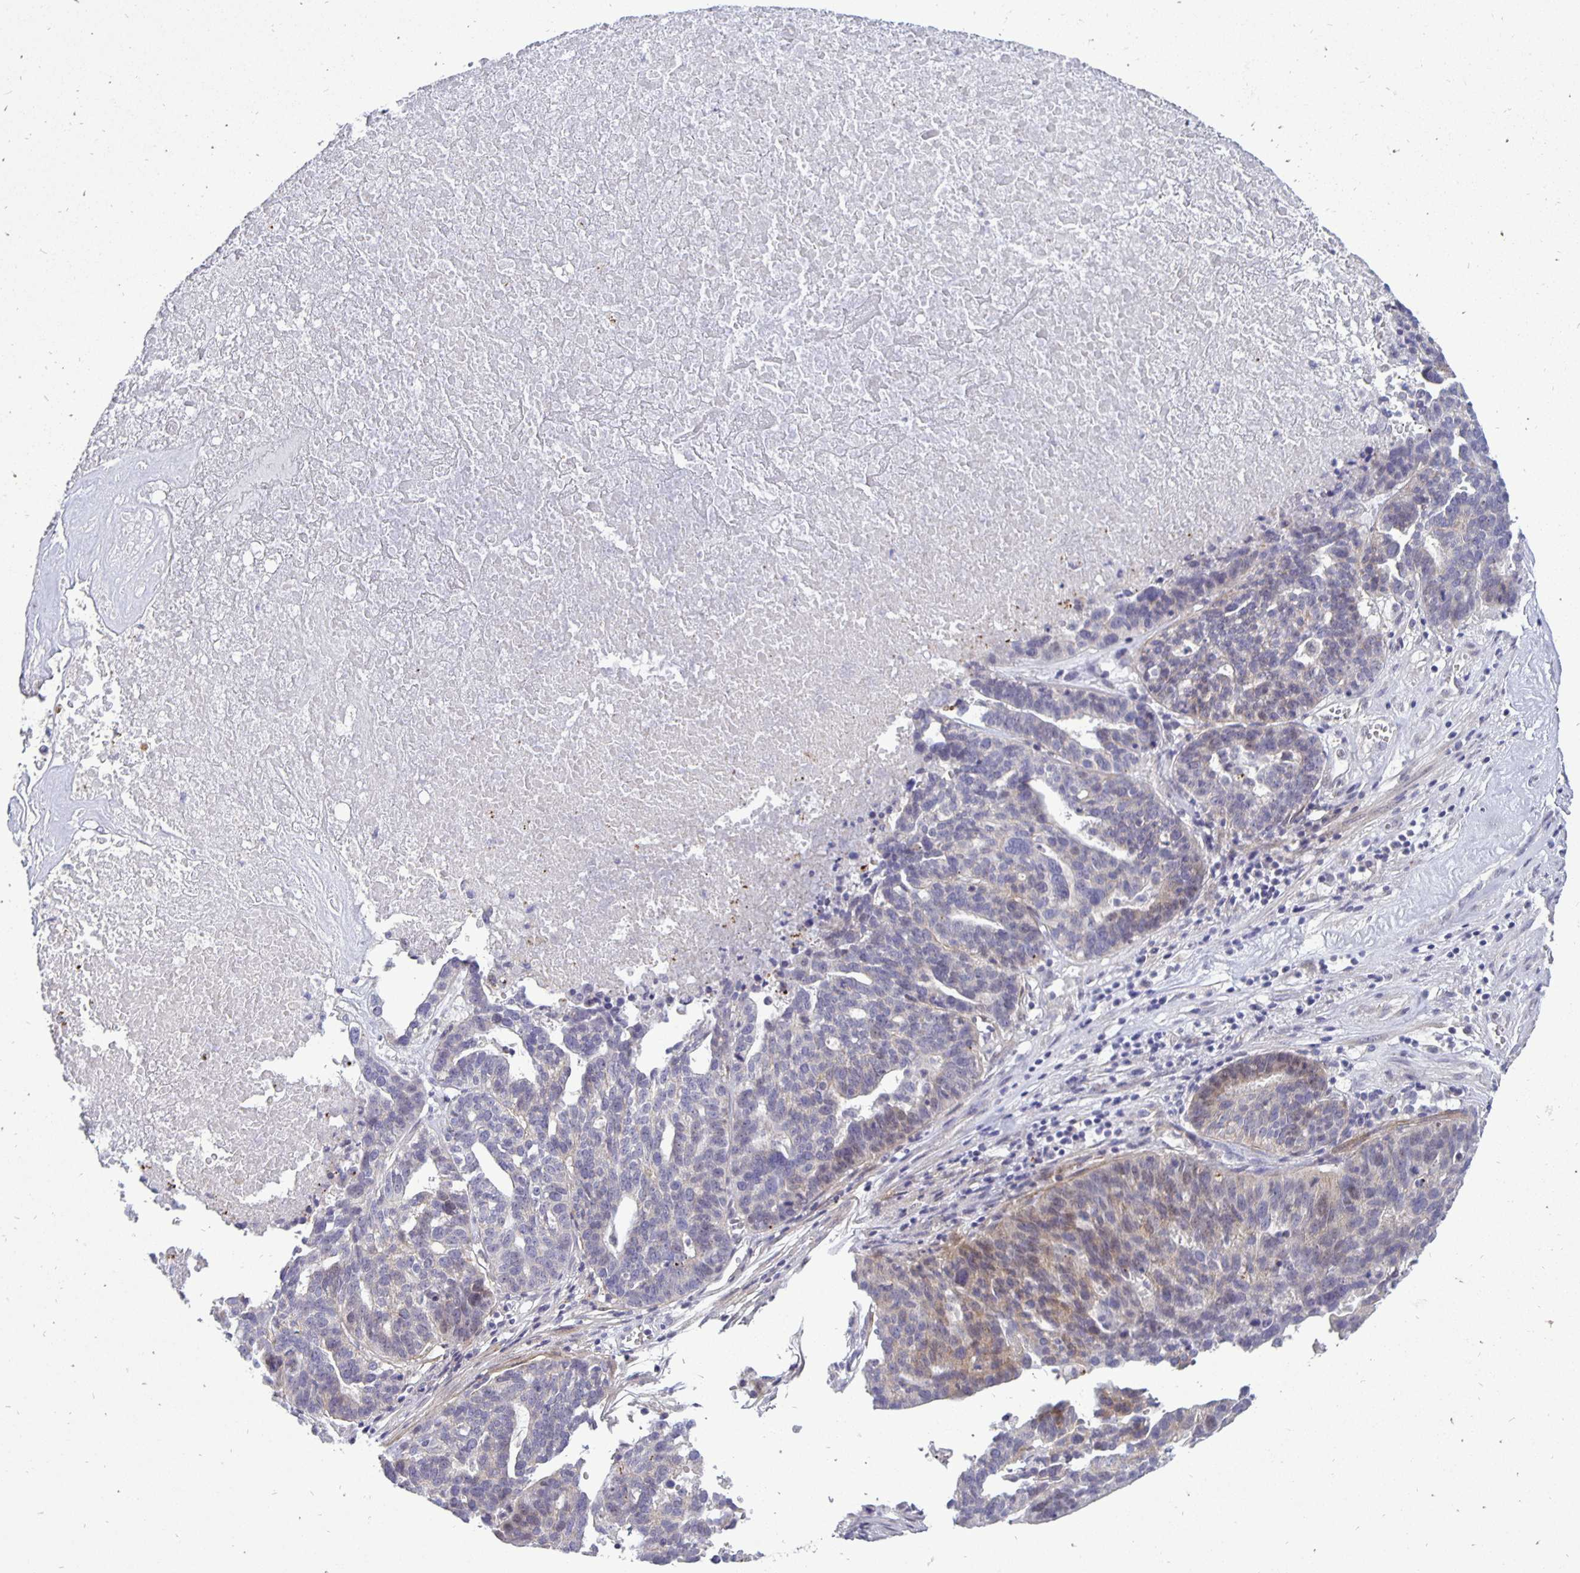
{"staining": {"intensity": "weak", "quantity": "<25%", "location": "cytoplasmic/membranous"}, "tissue": "ovarian cancer", "cell_type": "Tumor cells", "image_type": "cancer", "snomed": [{"axis": "morphology", "description": "Cystadenocarcinoma, serous, NOS"}, {"axis": "topography", "description": "Ovary"}], "caption": "Immunohistochemical staining of human ovarian serous cystadenocarcinoma exhibits no significant positivity in tumor cells.", "gene": "ERBB2", "patient": {"sex": "female", "age": 59}}